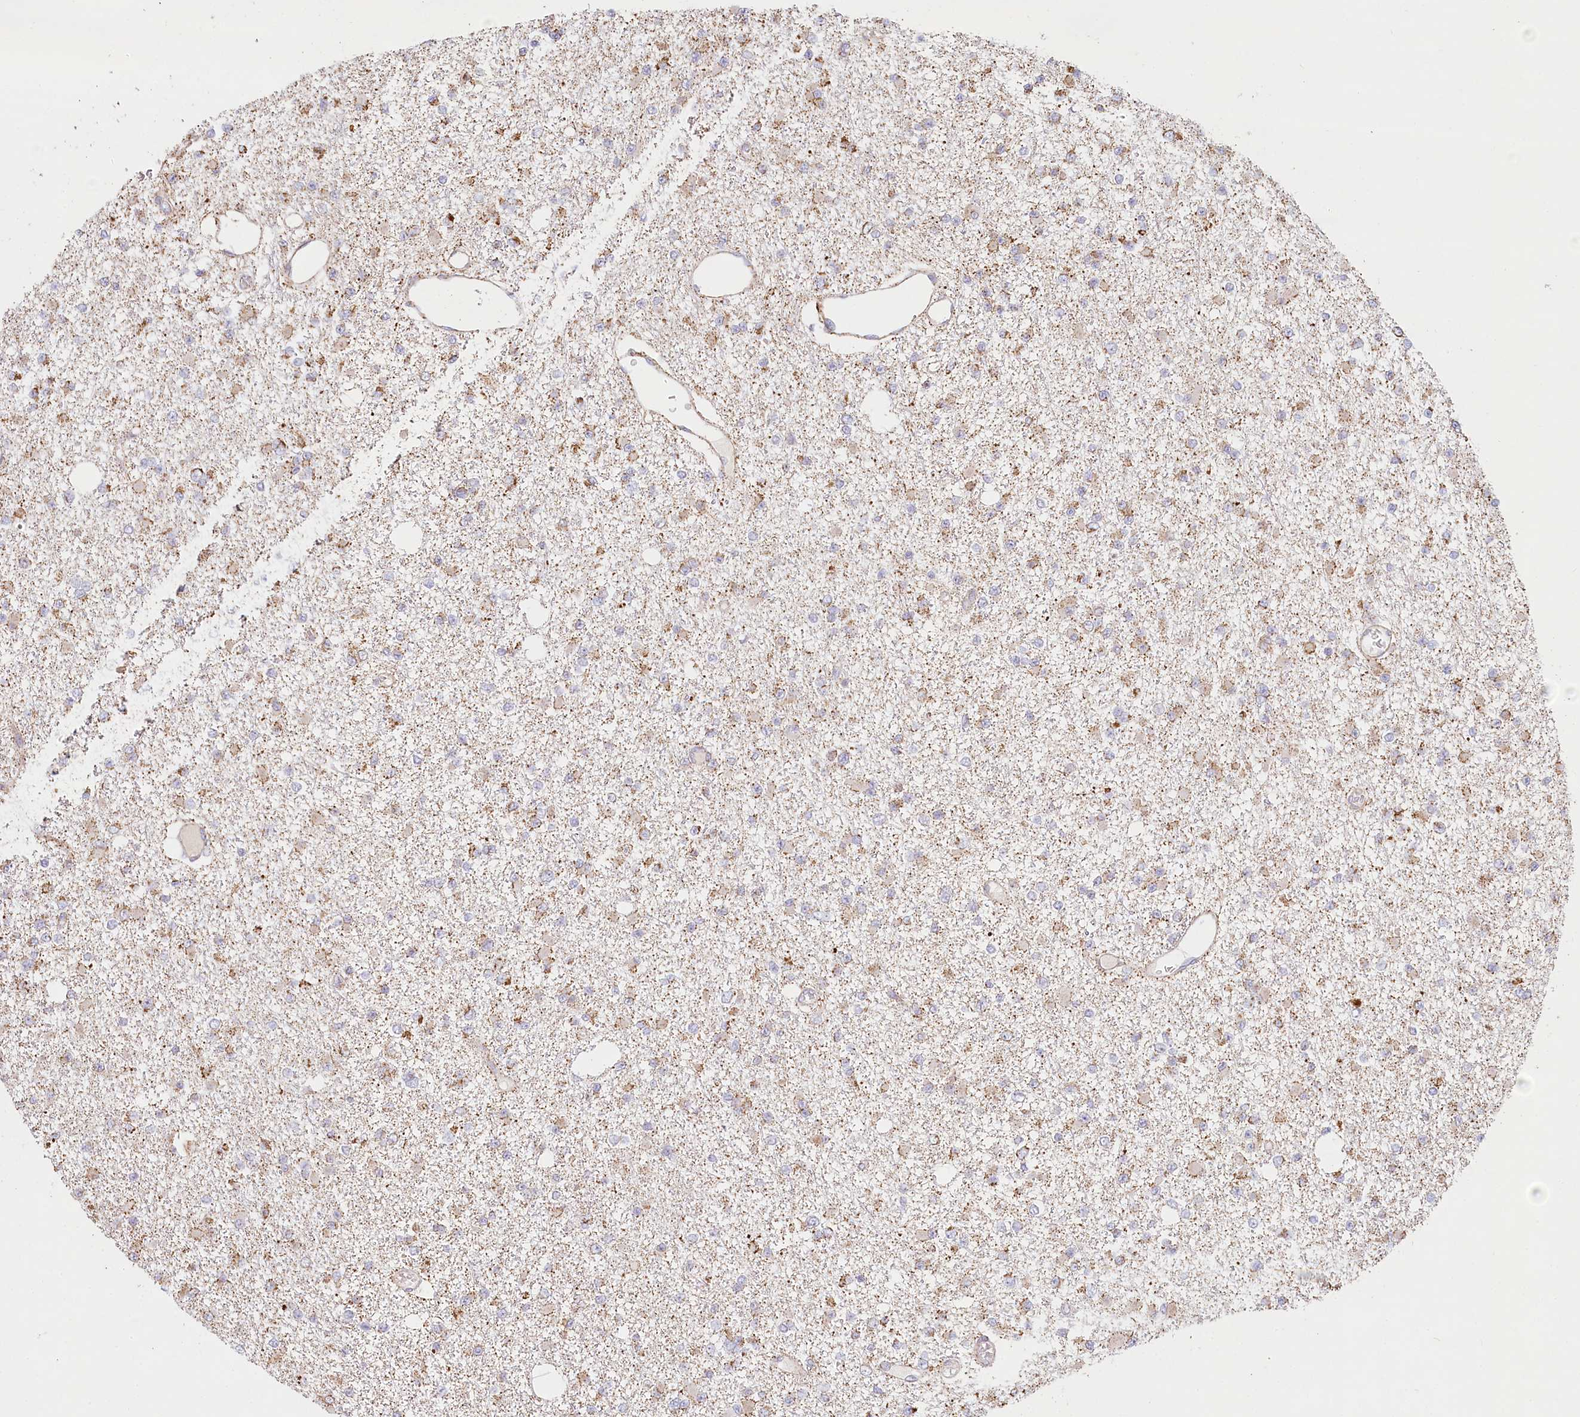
{"staining": {"intensity": "weak", "quantity": ">75%", "location": "cytoplasmic/membranous"}, "tissue": "glioma", "cell_type": "Tumor cells", "image_type": "cancer", "snomed": [{"axis": "morphology", "description": "Glioma, malignant, Low grade"}, {"axis": "topography", "description": "Brain"}], "caption": "Immunohistochemical staining of human malignant low-grade glioma demonstrates low levels of weak cytoplasmic/membranous protein positivity in approximately >75% of tumor cells. (brown staining indicates protein expression, while blue staining denotes nuclei).", "gene": "UMPS", "patient": {"sex": "female", "age": 22}}